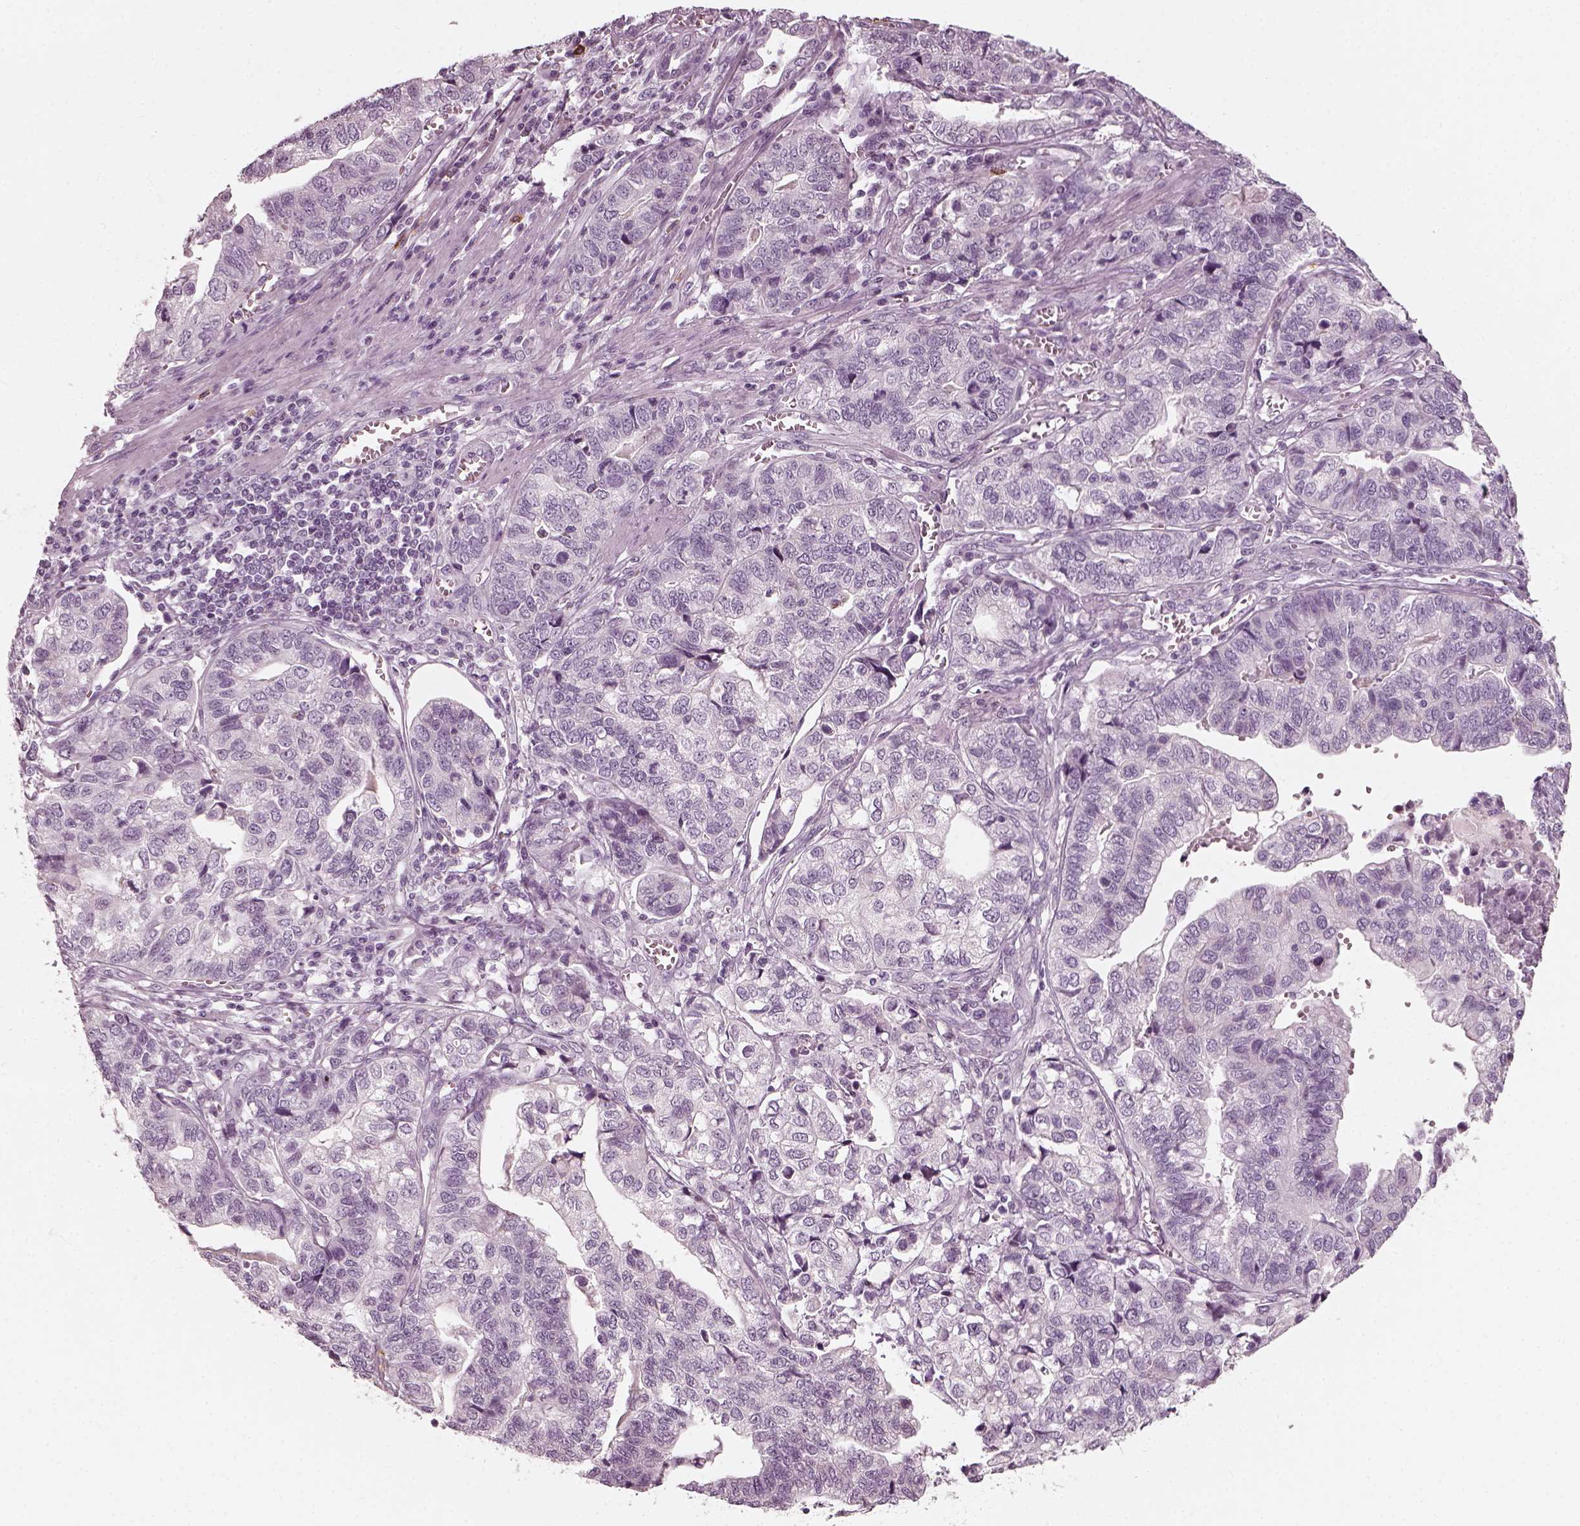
{"staining": {"intensity": "negative", "quantity": "none", "location": "none"}, "tissue": "stomach cancer", "cell_type": "Tumor cells", "image_type": "cancer", "snomed": [{"axis": "morphology", "description": "Adenocarcinoma, NOS"}, {"axis": "topography", "description": "Stomach, upper"}], "caption": "High power microscopy photomicrograph of an IHC image of stomach adenocarcinoma, revealing no significant staining in tumor cells.", "gene": "CNTN1", "patient": {"sex": "female", "age": 67}}